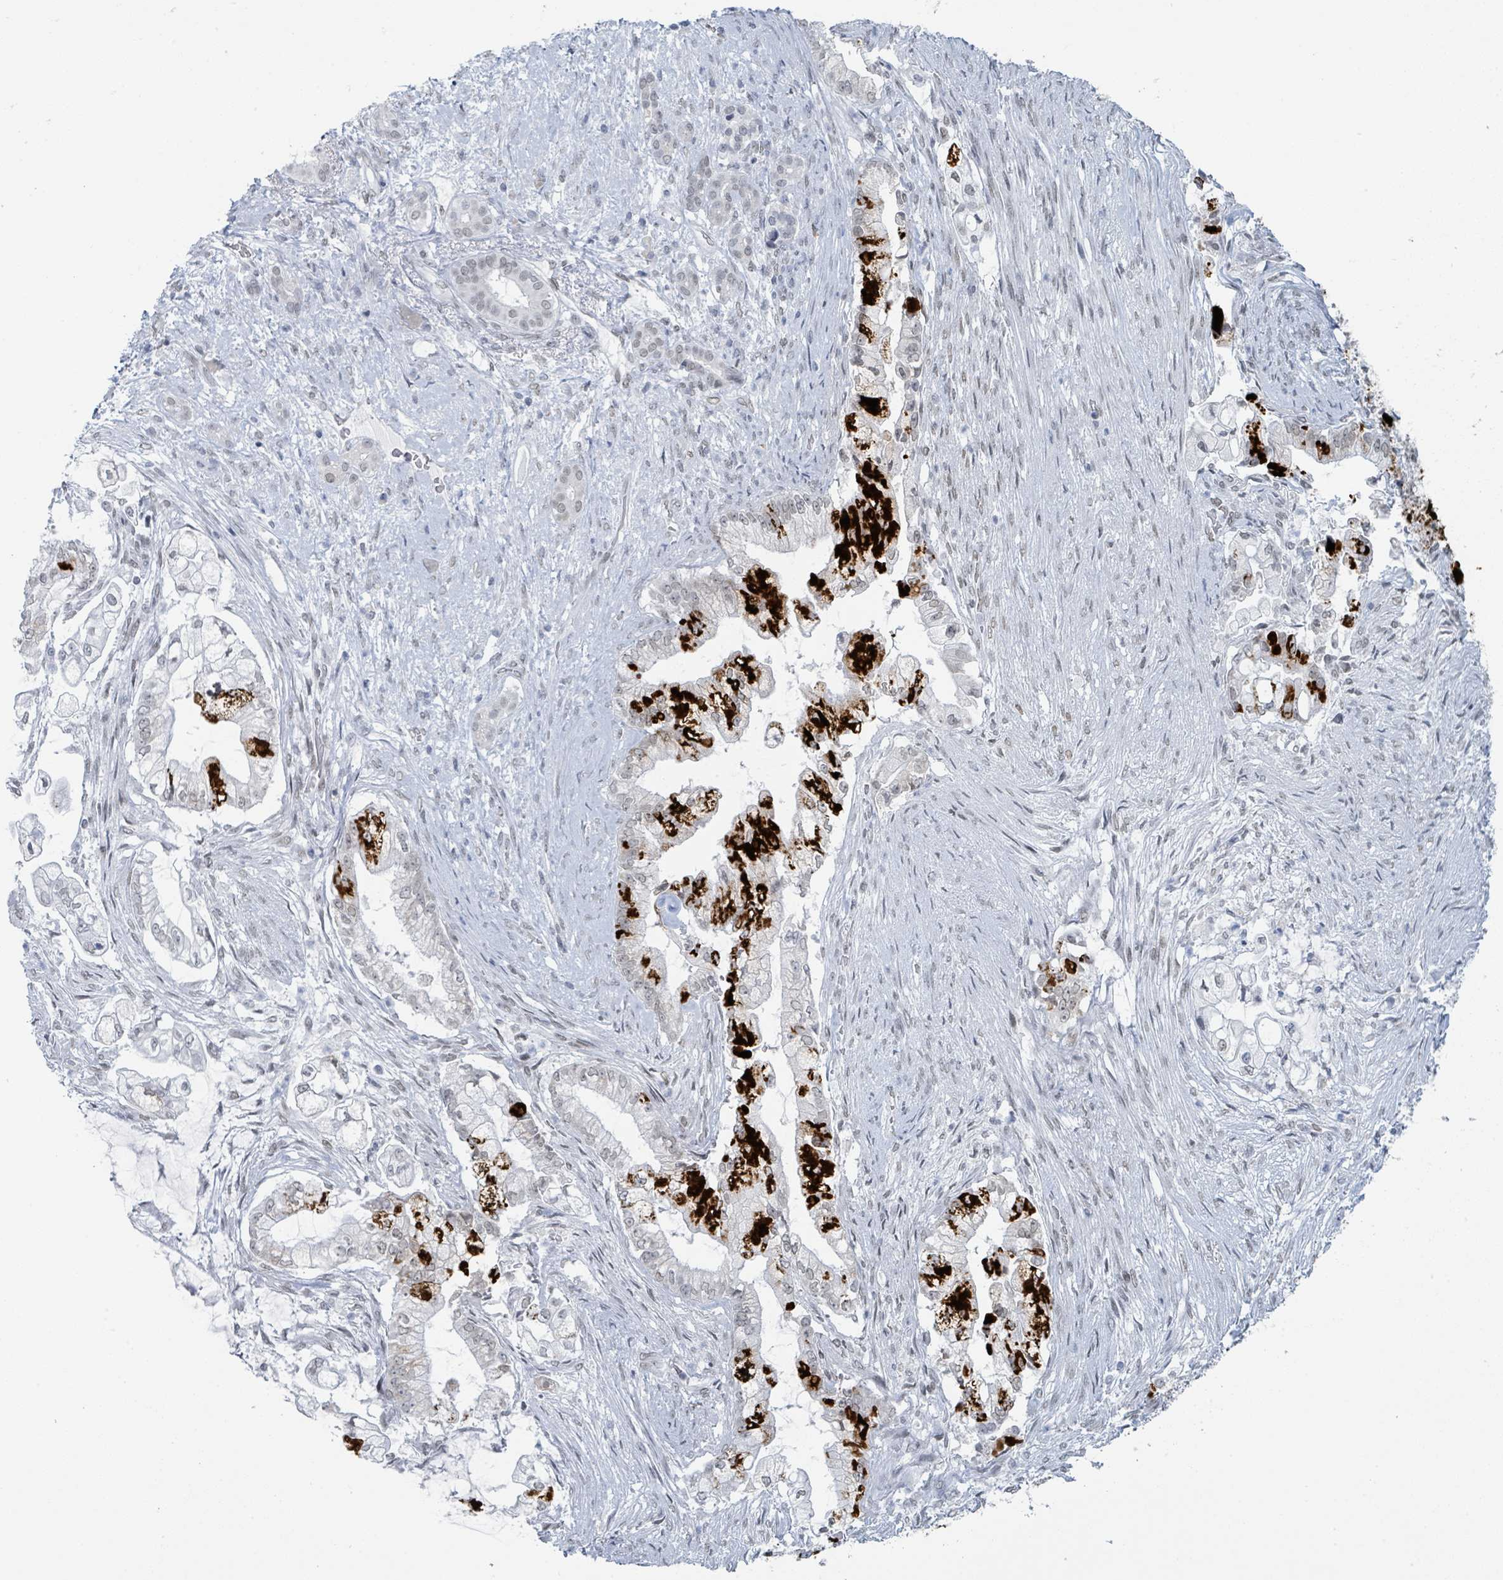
{"staining": {"intensity": "strong", "quantity": "<25%", "location": "cytoplasmic/membranous"}, "tissue": "pancreatic cancer", "cell_type": "Tumor cells", "image_type": "cancer", "snomed": [{"axis": "morphology", "description": "Adenocarcinoma, NOS"}, {"axis": "topography", "description": "Pancreas"}], "caption": "High-magnification brightfield microscopy of adenocarcinoma (pancreatic) stained with DAB (brown) and counterstained with hematoxylin (blue). tumor cells exhibit strong cytoplasmic/membranous expression is present in about<25% of cells.", "gene": "EHMT2", "patient": {"sex": "female", "age": 69}}